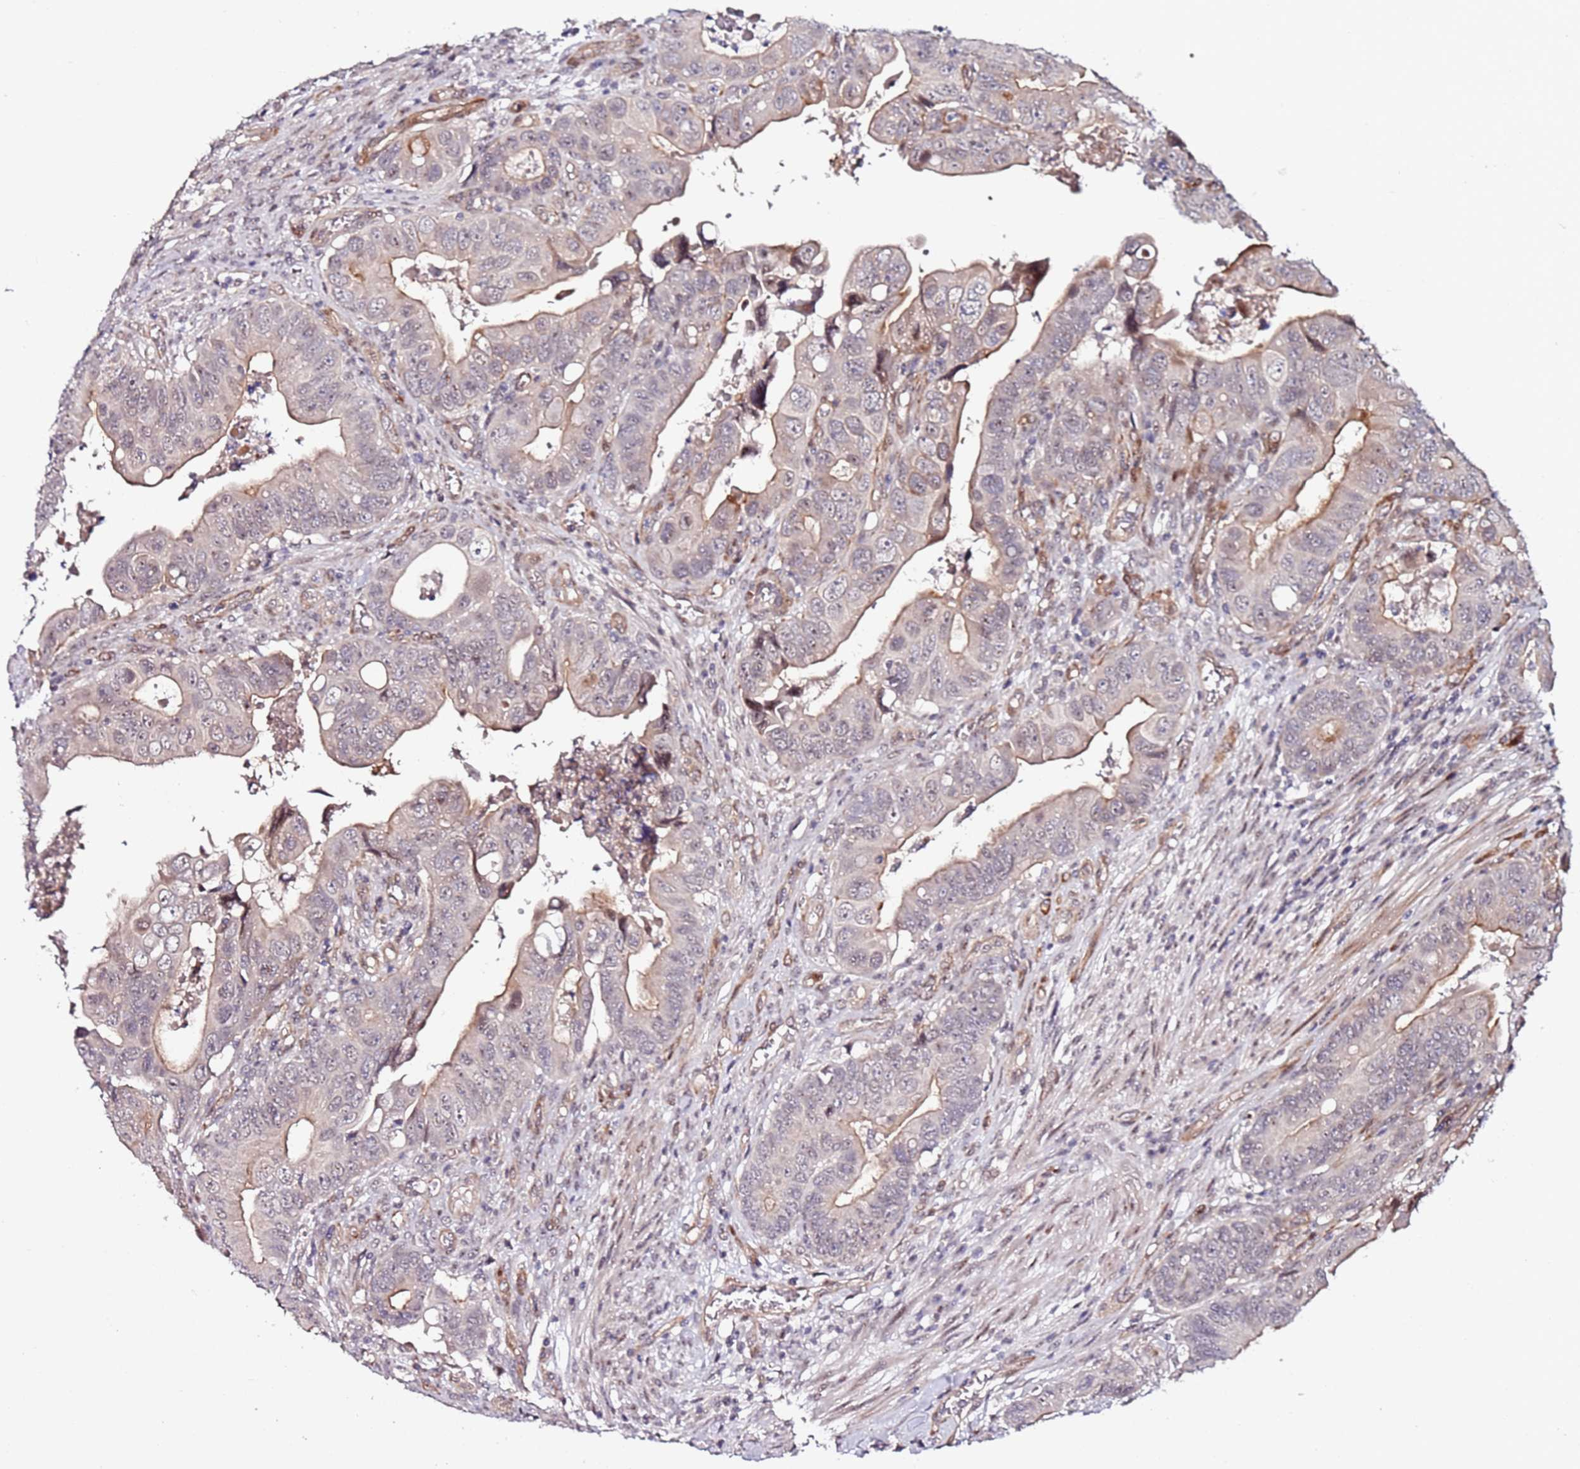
{"staining": {"intensity": "moderate", "quantity": "<25%", "location": "cytoplasmic/membranous"}, "tissue": "colorectal cancer", "cell_type": "Tumor cells", "image_type": "cancer", "snomed": [{"axis": "morphology", "description": "Adenocarcinoma, NOS"}, {"axis": "topography", "description": "Rectum"}], "caption": "Moderate cytoplasmic/membranous positivity for a protein is present in approximately <25% of tumor cells of colorectal cancer using immunohistochemistry.", "gene": "DUSP28", "patient": {"sex": "female", "age": 78}}